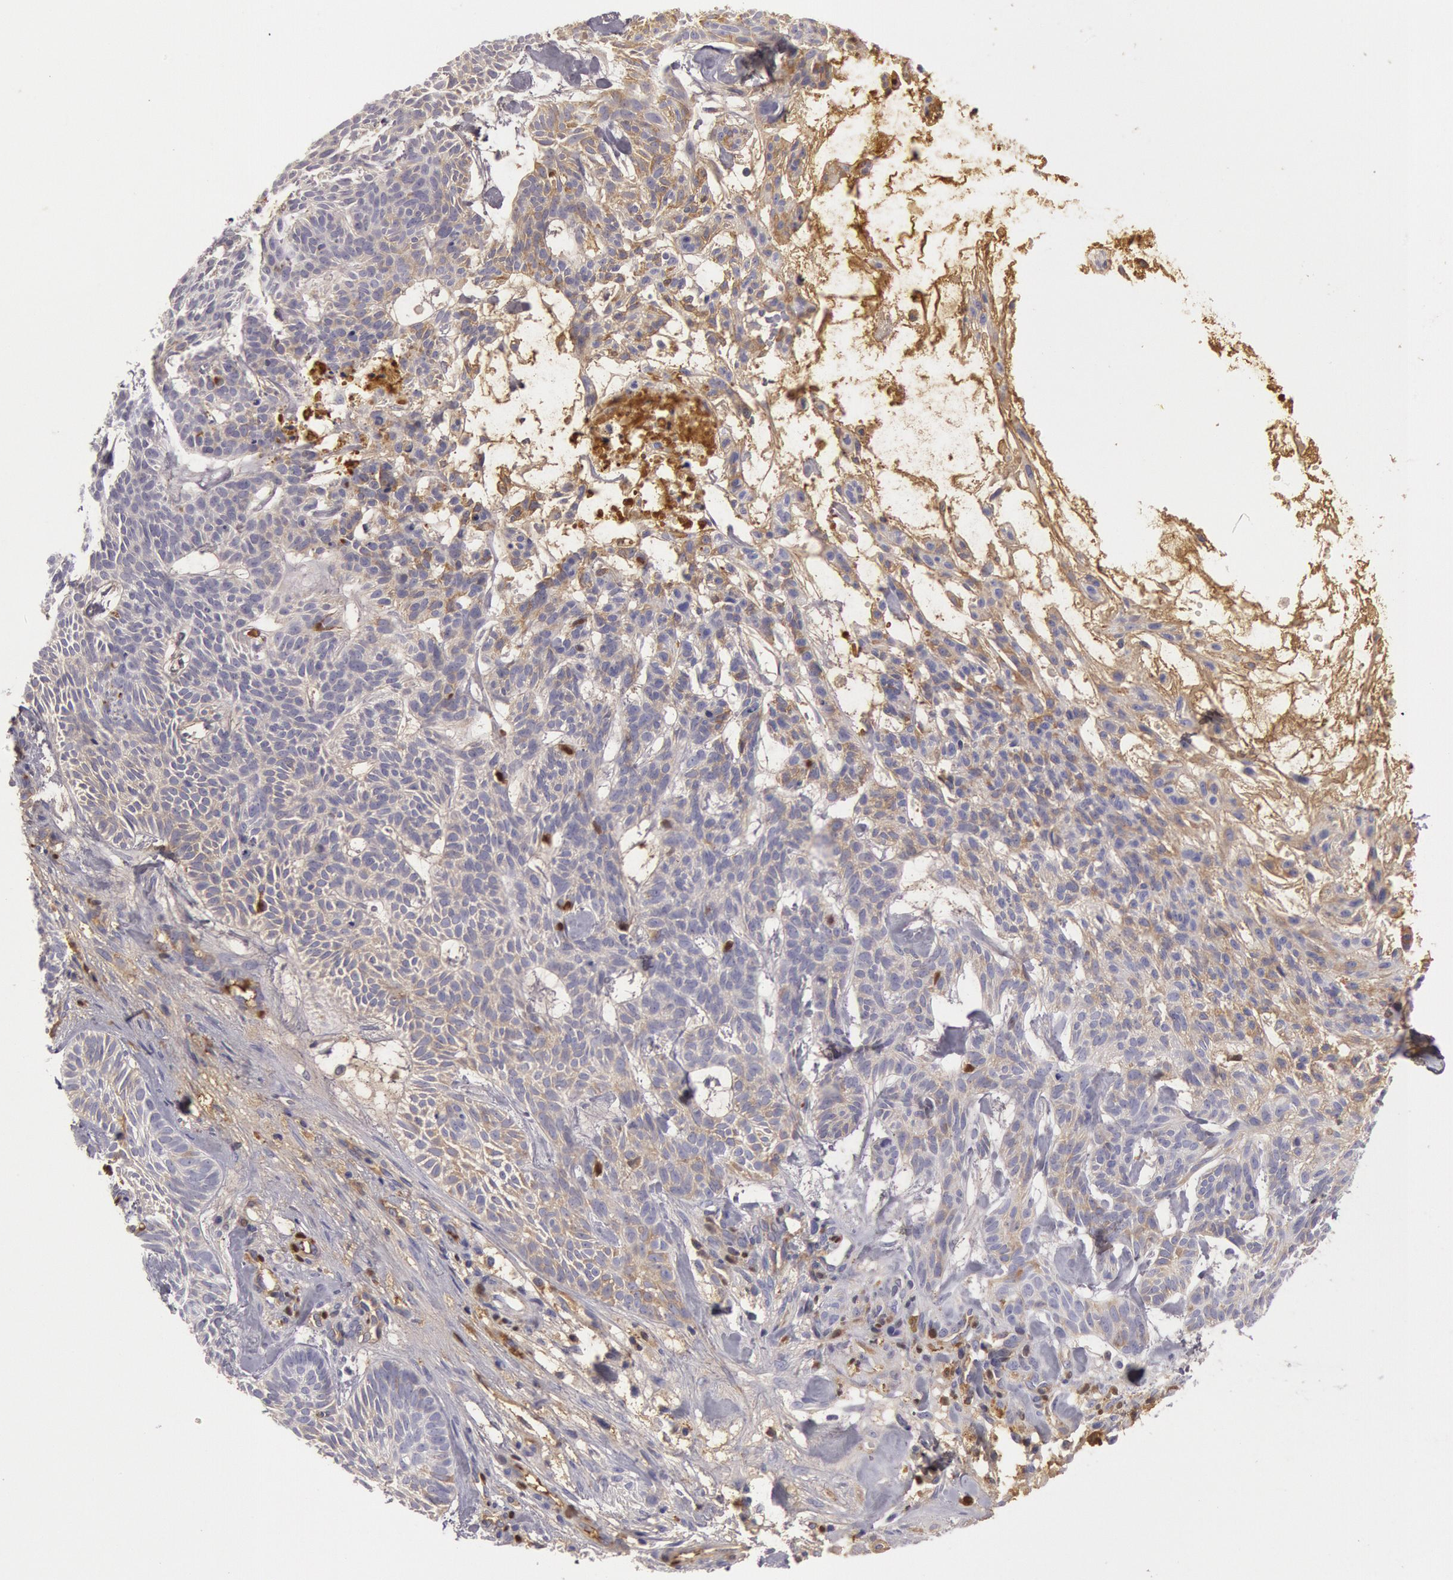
{"staining": {"intensity": "weak", "quantity": "<25%", "location": "cytoplasmic/membranous"}, "tissue": "skin cancer", "cell_type": "Tumor cells", "image_type": "cancer", "snomed": [{"axis": "morphology", "description": "Basal cell carcinoma"}, {"axis": "topography", "description": "Skin"}], "caption": "A photomicrograph of skin cancer (basal cell carcinoma) stained for a protein reveals no brown staining in tumor cells. (Brightfield microscopy of DAB immunohistochemistry (IHC) at high magnification).", "gene": "IGHG1", "patient": {"sex": "male", "age": 75}}